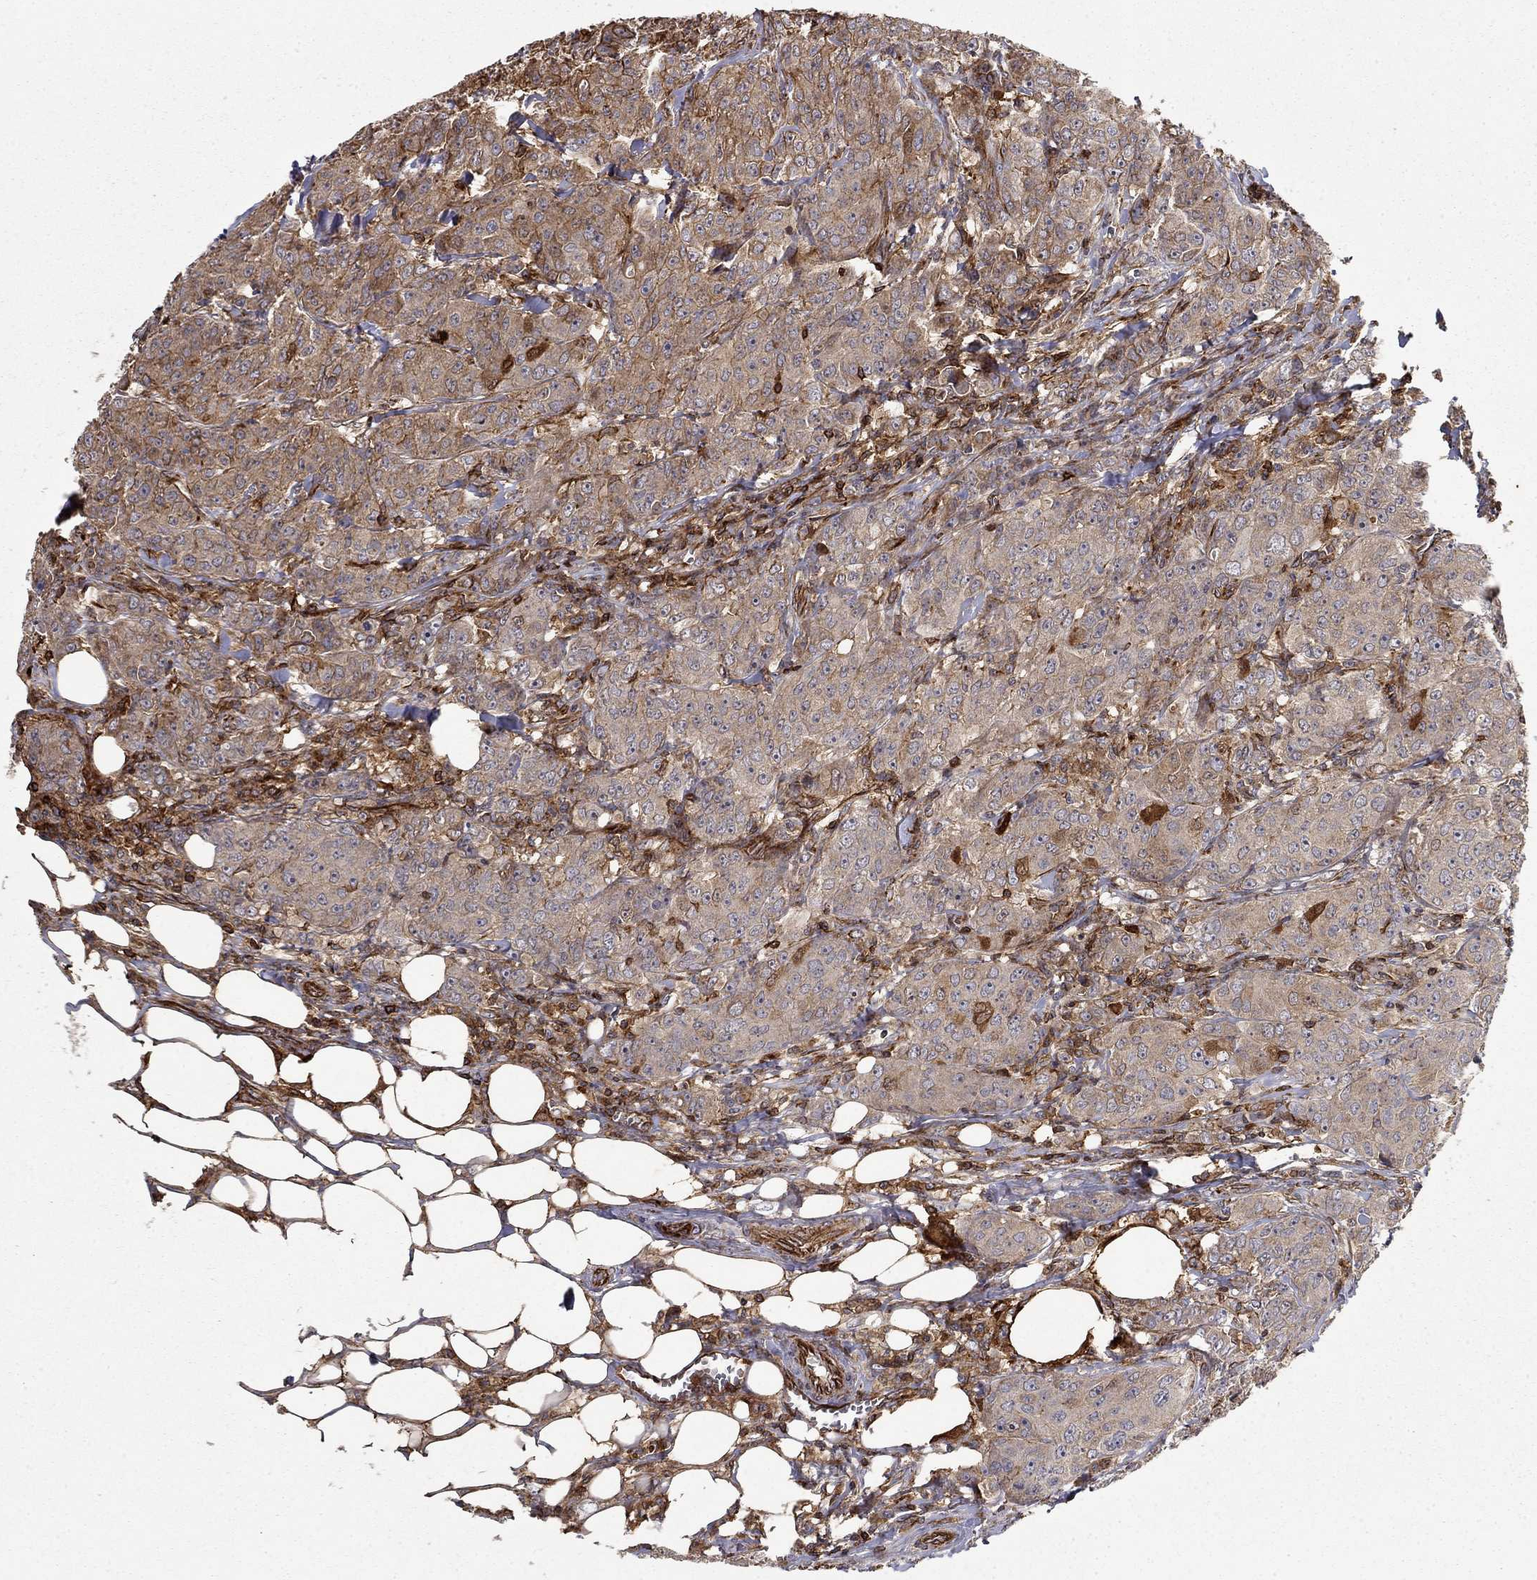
{"staining": {"intensity": "strong", "quantity": ">75%", "location": "cytoplasmic/membranous"}, "tissue": "breast cancer", "cell_type": "Tumor cells", "image_type": "cancer", "snomed": [{"axis": "morphology", "description": "Duct carcinoma"}, {"axis": "topography", "description": "Breast"}], "caption": "Immunohistochemical staining of breast invasive ductal carcinoma demonstrates high levels of strong cytoplasmic/membranous protein positivity in approximately >75% of tumor cells.", "gene": "ADM", "patient": {"sex": "female", "age": 43}}